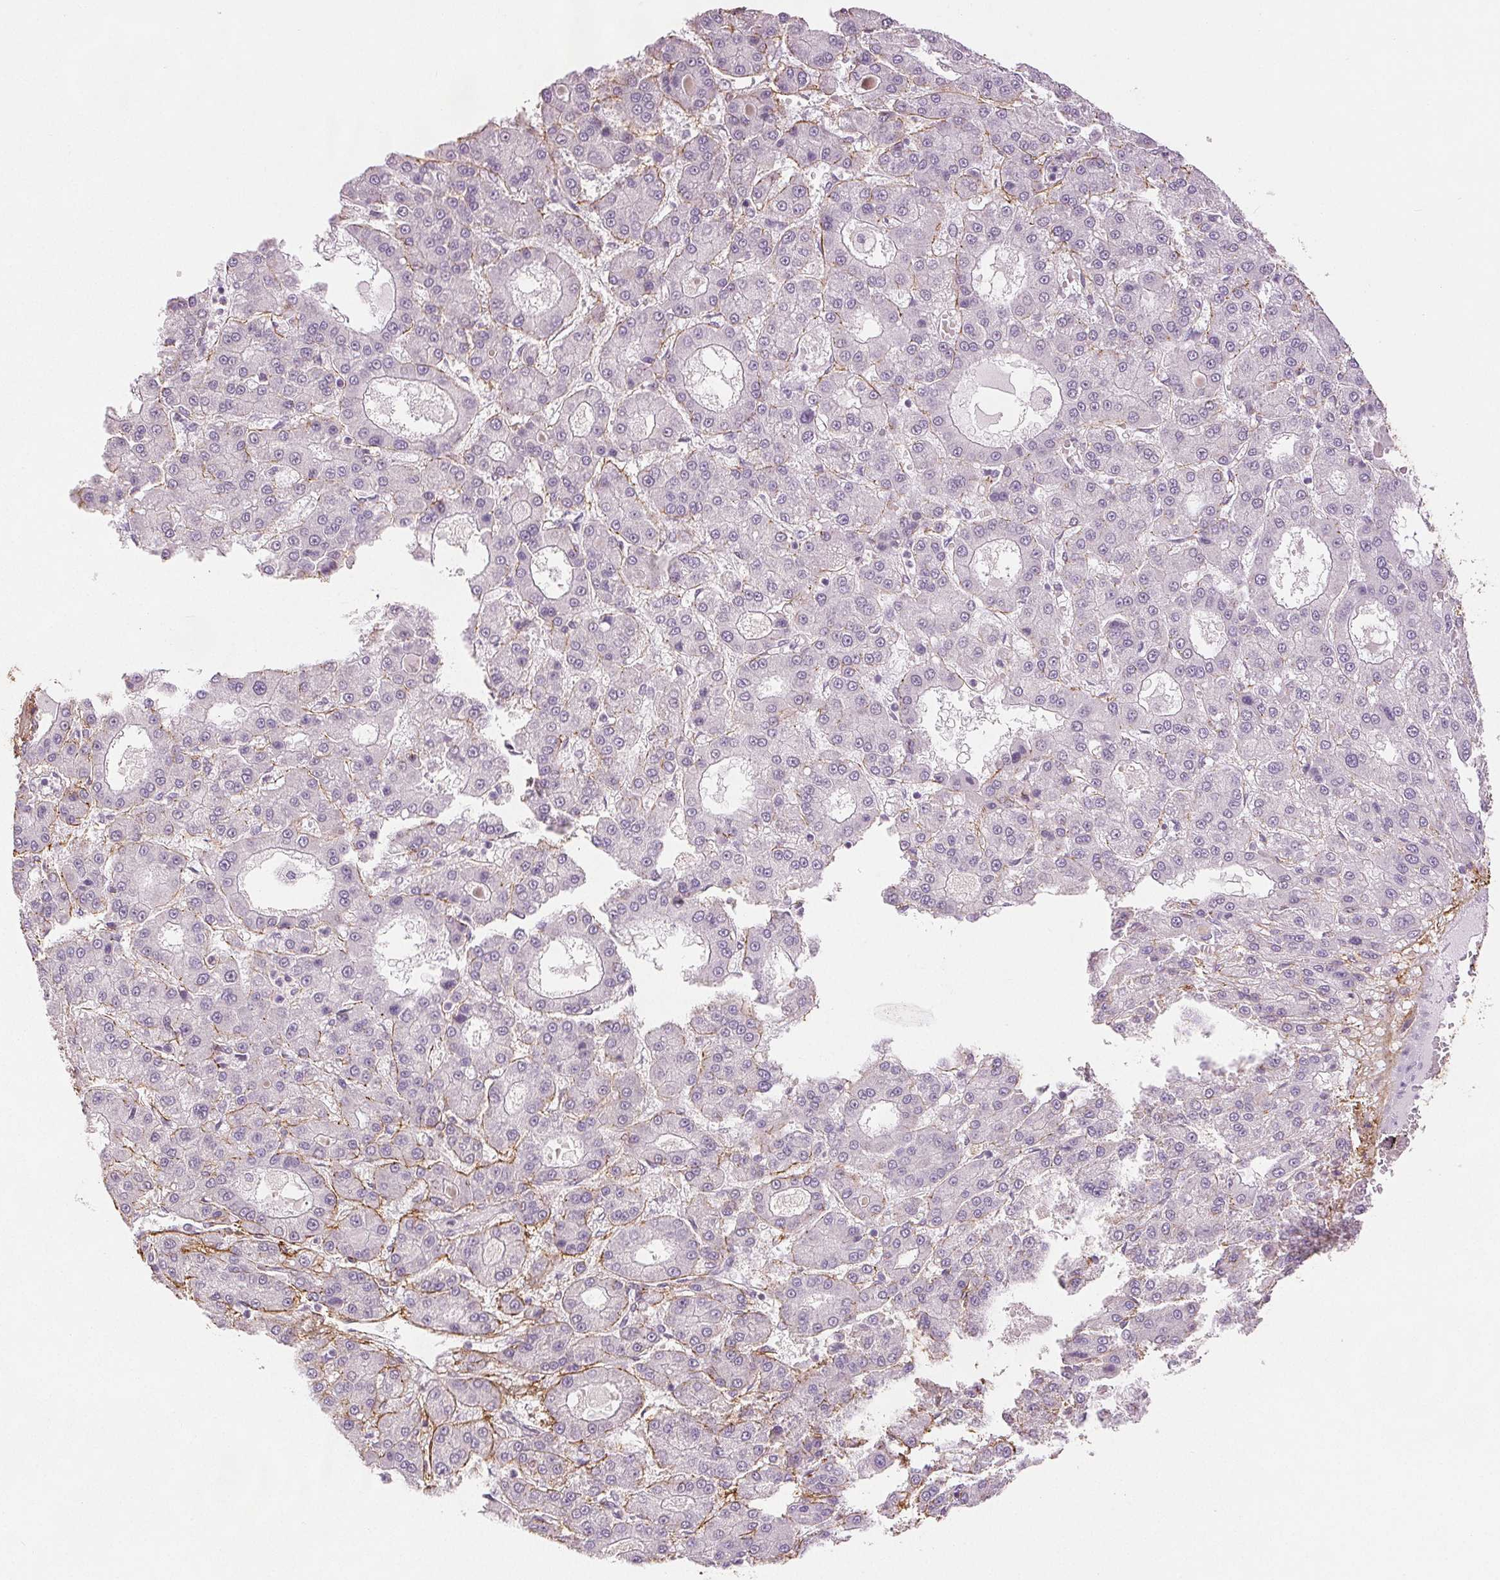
{"staining": {"intensity": "negative", "quantity": "none", "location": "none"}, "tissue": "liver cancer", "cell_type": "Tumor cells", "image_type": "cancer", "snomed": [{"axis": "morphology", "description": "Carcinoma, Hepatocellular, NOS"}, {"axis": "topography", "description": "Liver"}], "caption": "Tumor cells show no significant positivity in liver cancer (hepatocellular carcinoma).", "gene": "FBN1", "patient": {"sex": "male", "age": 70}}